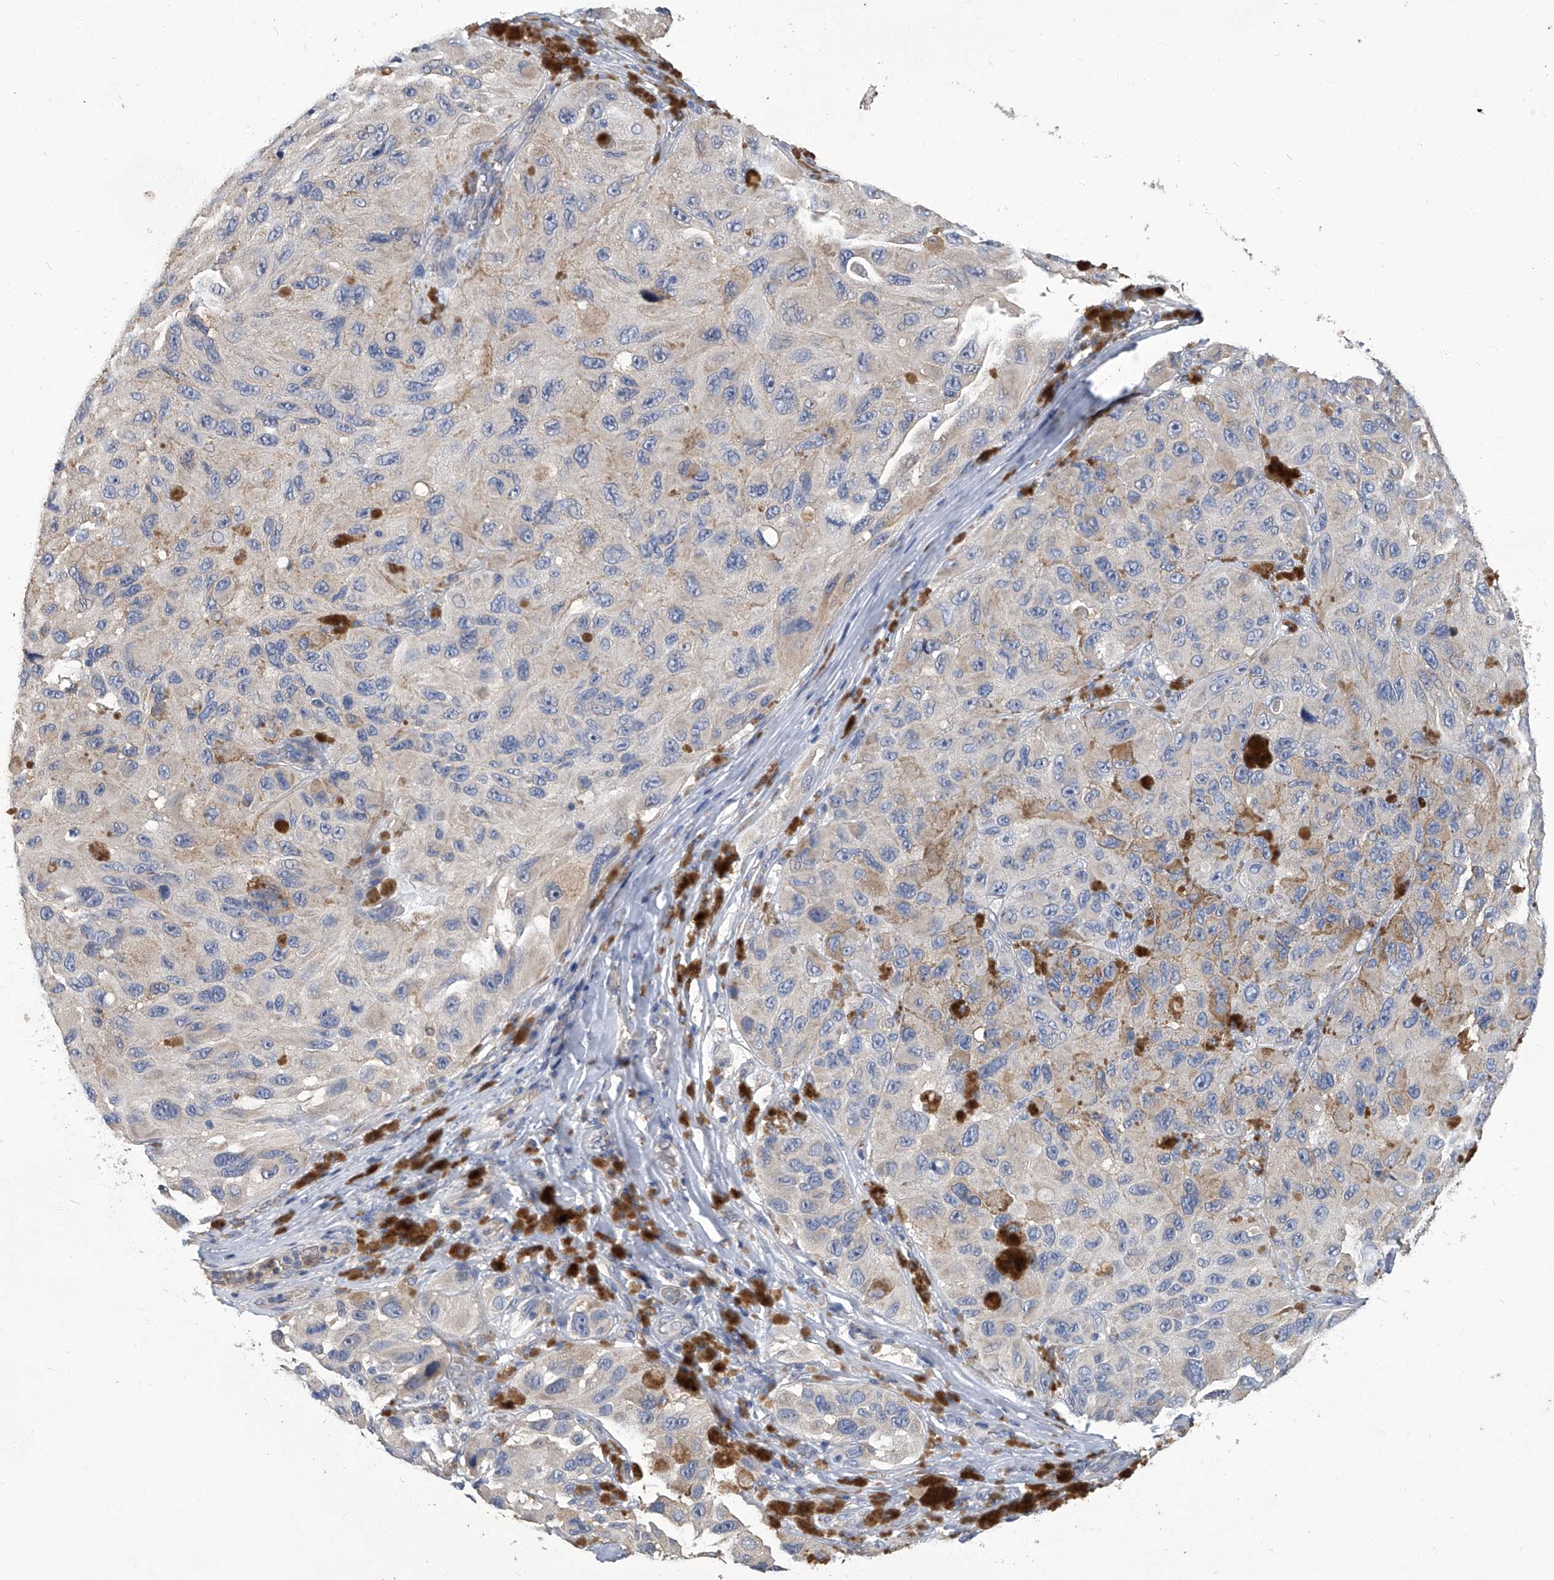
{"staining": {"intensity": "negative", "quantity": "none", "location": "none"}, "tissue": "melanoma", "cell_type": "Tumor cells", "image_type": "cancer", "snomed": [{"axis": "morphology", "description": "Malignant melanoma, NOS"}, {"axis": "topography", "description": "Skin"}], "caption": "There is no significant expression in tumor cells of melanoma.", "gene": "TGFBR1", "patient": {"sex": "female", "age": 73}}